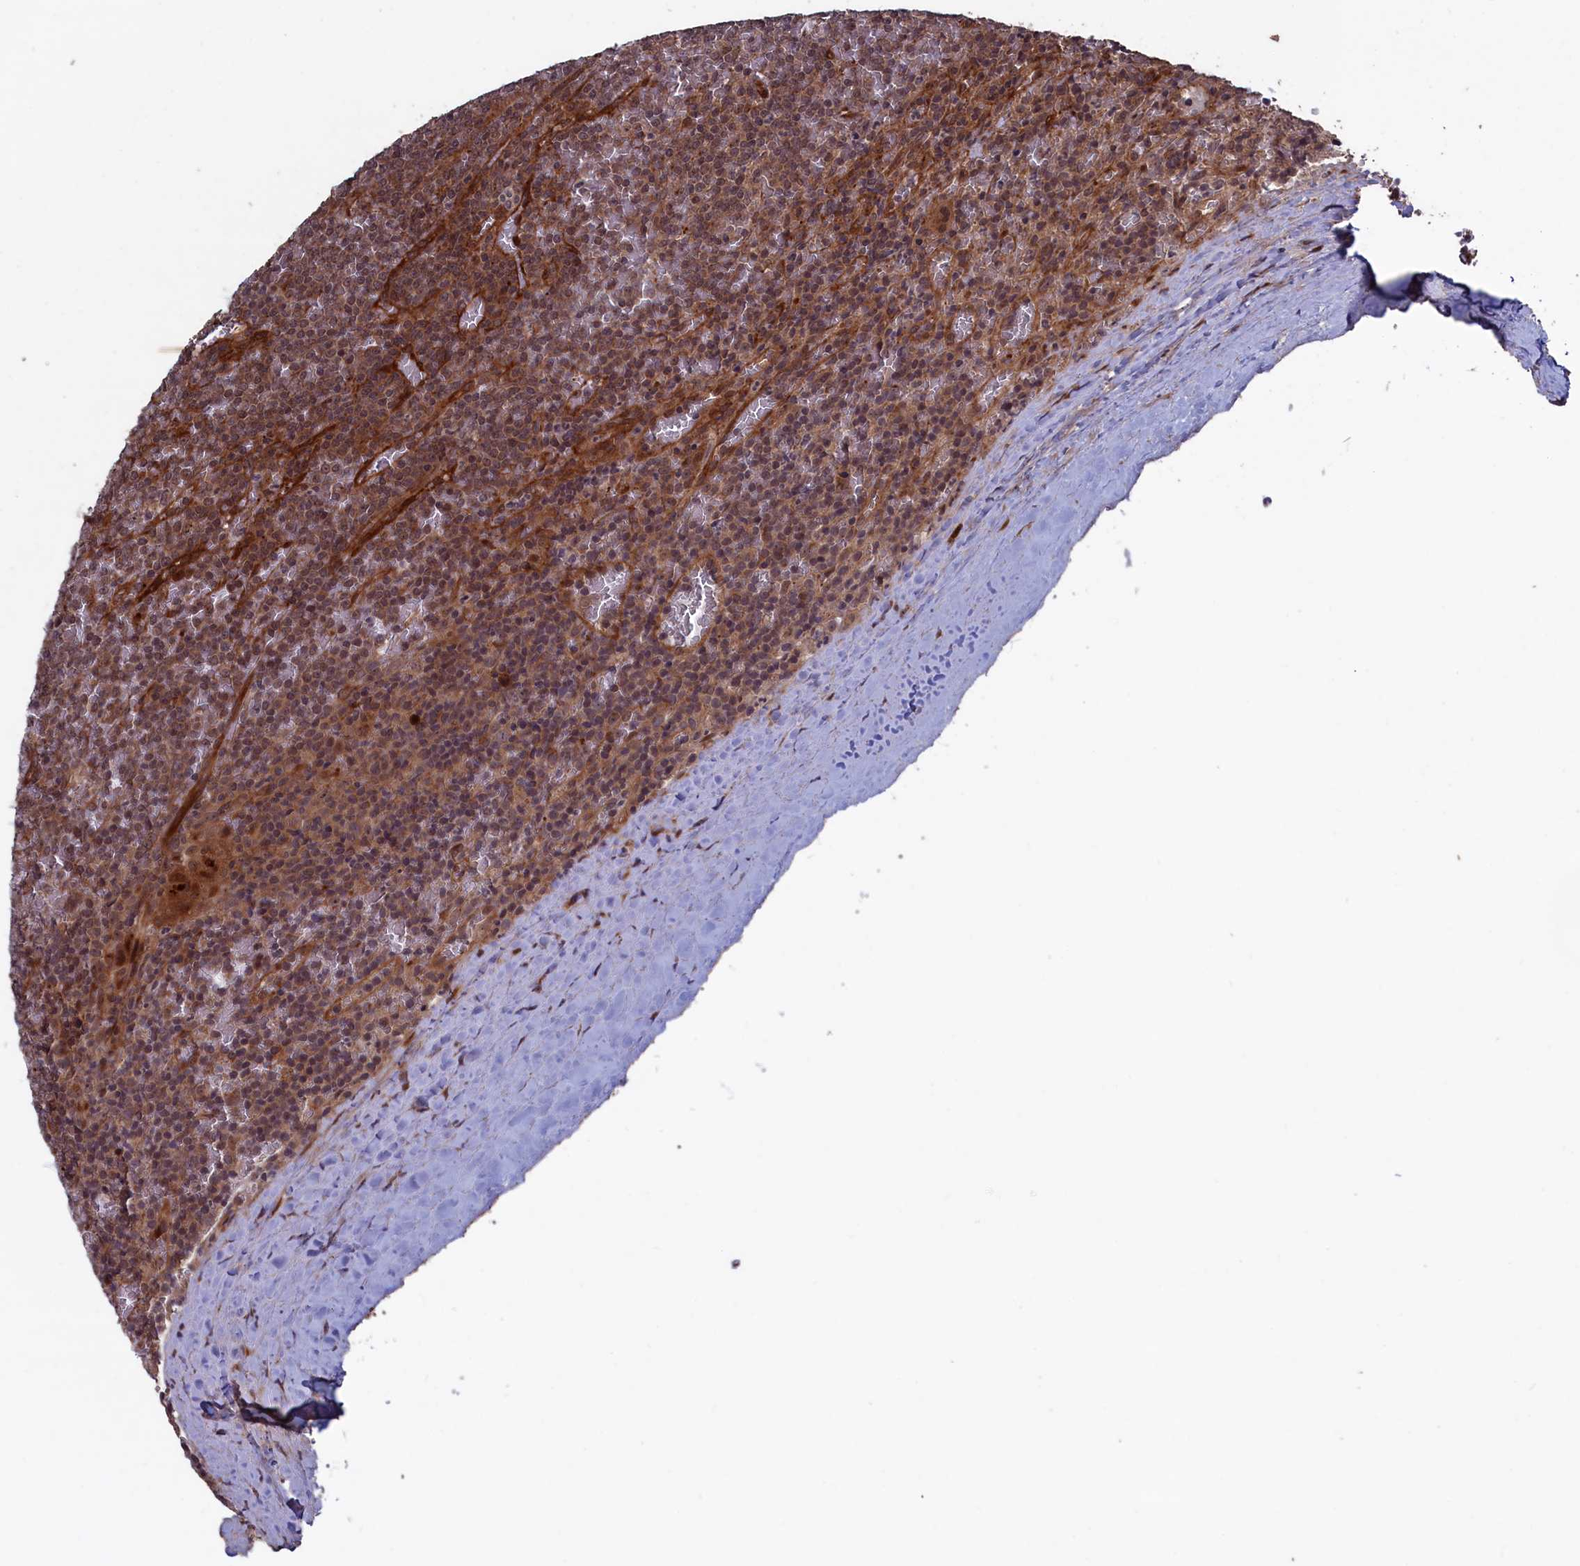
{"staining": {"intensity": "weak", "quantity": "25%-75%", "location": "nuclear"}, "tissue": "lymphoma", "cell_type": "Tumor cells", "image_type": "cancer", "snomed": [{"axis": "morphology", "description": "Malignant lymphoma, non-Hodgkin's type, Low grade"}, {"axis": "topography", "description": "Spleen"}], "caption": "IHC (DAB) staining of lymphoma demonstrates weak nuclear protein staining in about 25%-75% of tumor cells.", "gene": "LSG1", "patient": {"sex": "female", "age": 19}}